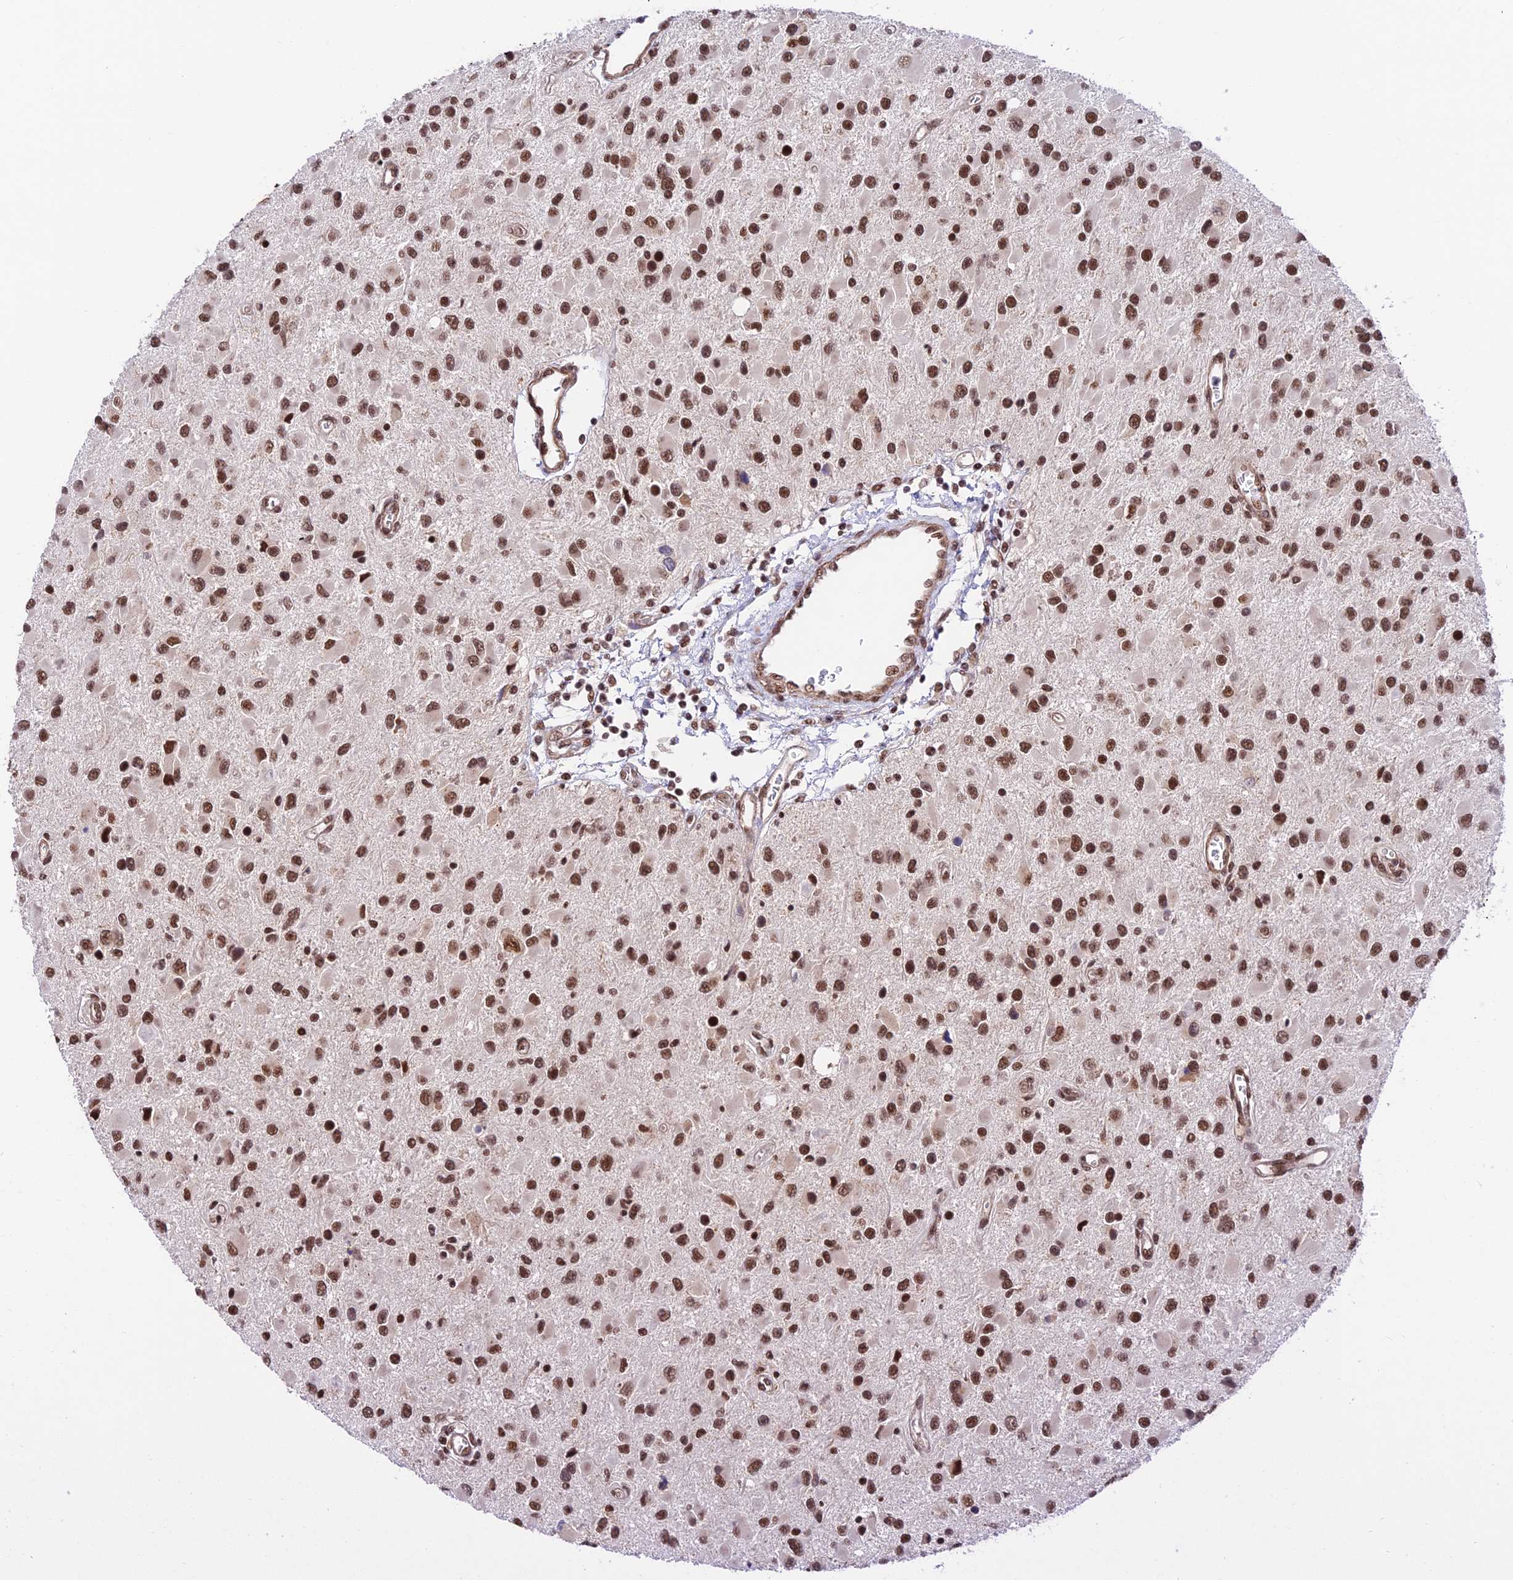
{"staining": {"intensity": "strong", "quantity": ">75%", "location": "nuclear"}, "tissue": "glioma", "cell_type": "Tumor cells", "image_type": "cancer", "snomed": [{"axis": "morphology", "description": "Glioma, malignant, High grade"}, {"axis": "topography", "description": "Brain"}], "caption": "Malignant high-grade glioma stained with a protein marker reveals strong staining in tumor cells.", "gene": "RBM42", "patient": {"sex": "male", "age": 53}}